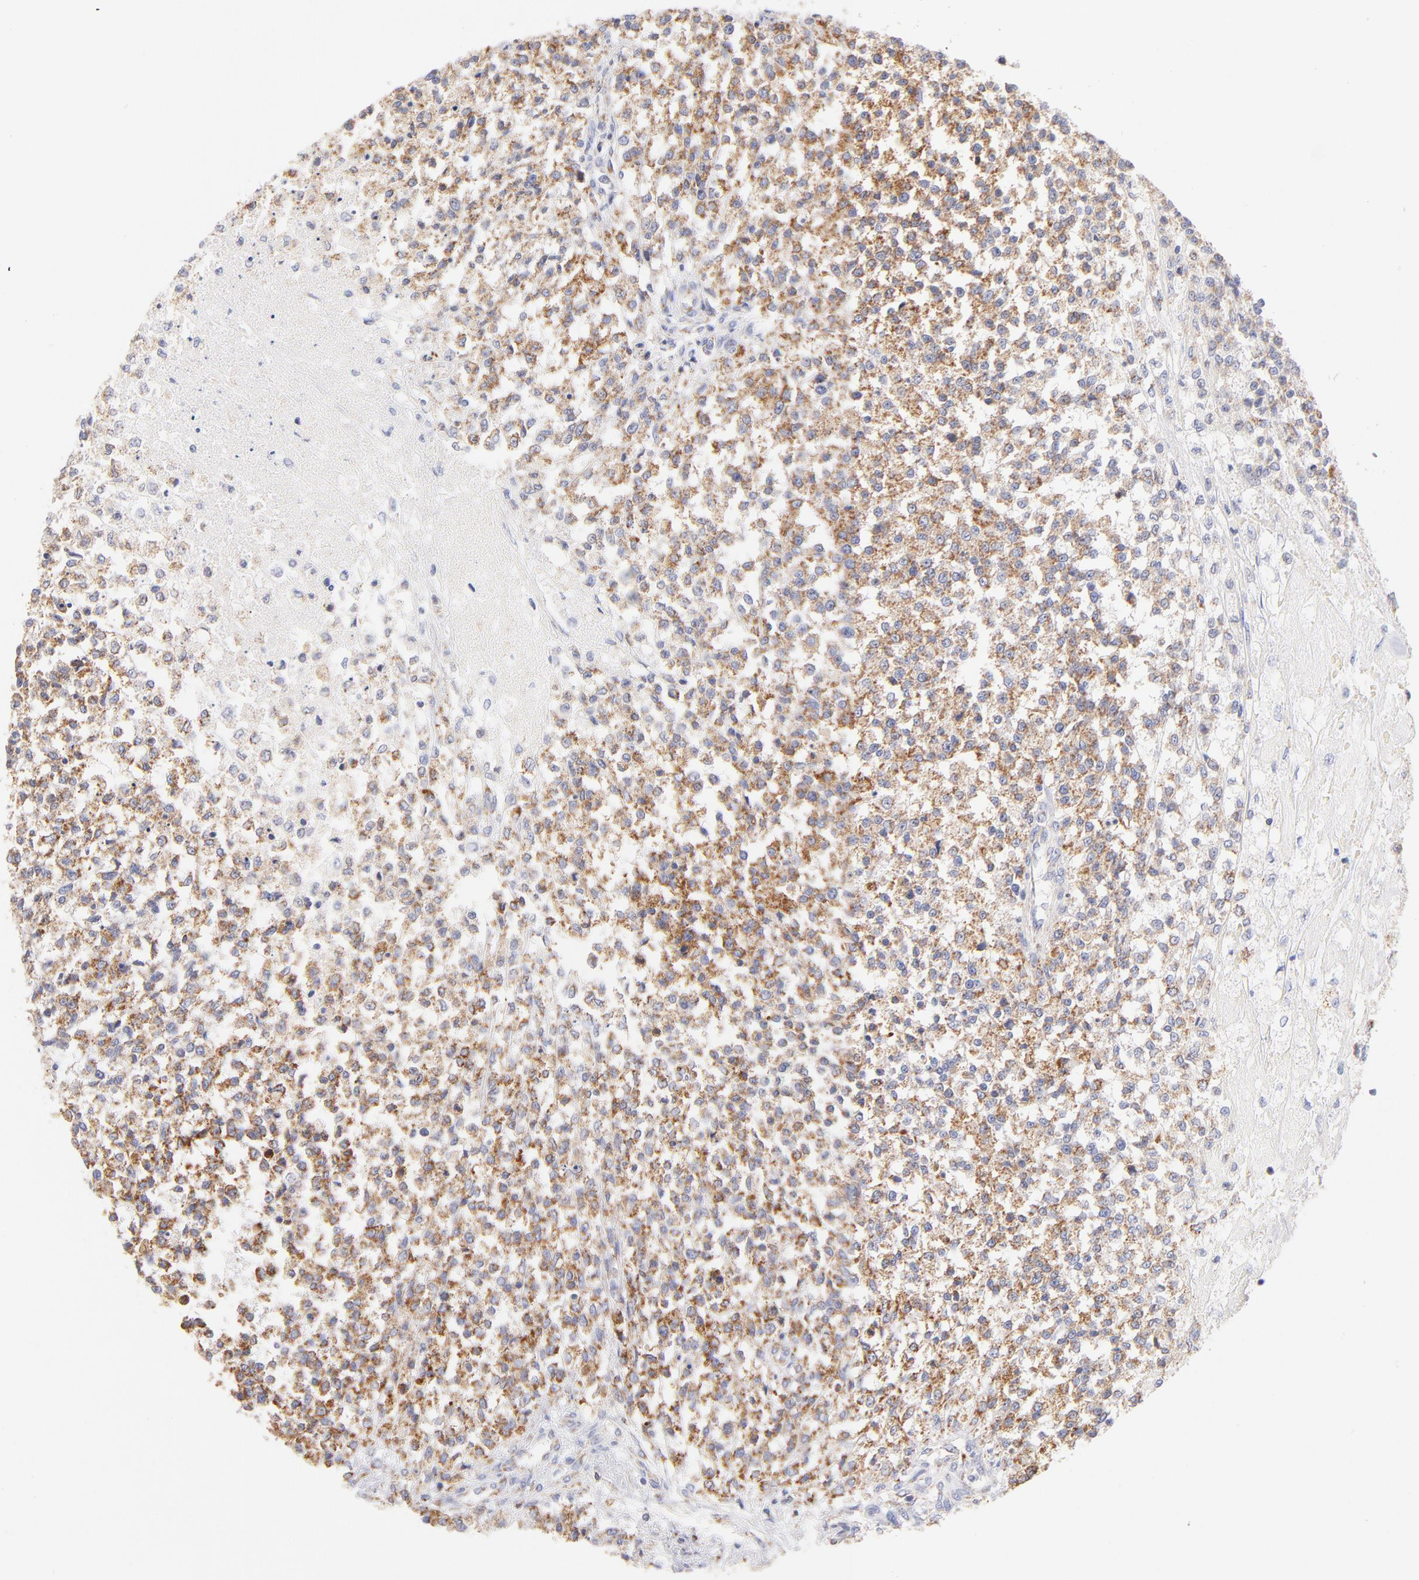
{"staining": {"intensity": "moderate", "quantity": ">75%", "location": "cytoplasmic/membranous"}, "tissue": "testis cancer", "cell_type": "Tumor cells", "image_type": "cancer", "snomed": [{"axis": "morphology", "description": "Seminoma, NOS"}, {"axis": "topography", "description": "Testis"}], "caption": "Immunohistochemical staining of testis seminoma demonstrates medium levels of moderate cytoplasmic/membranous protein staining in about >75% of tumor cells. (brown staining indicates protein expression, while blue staining denotes nuclei).", "gene": "AIFM1", "patient": {"sex": "male", "age": 59}}